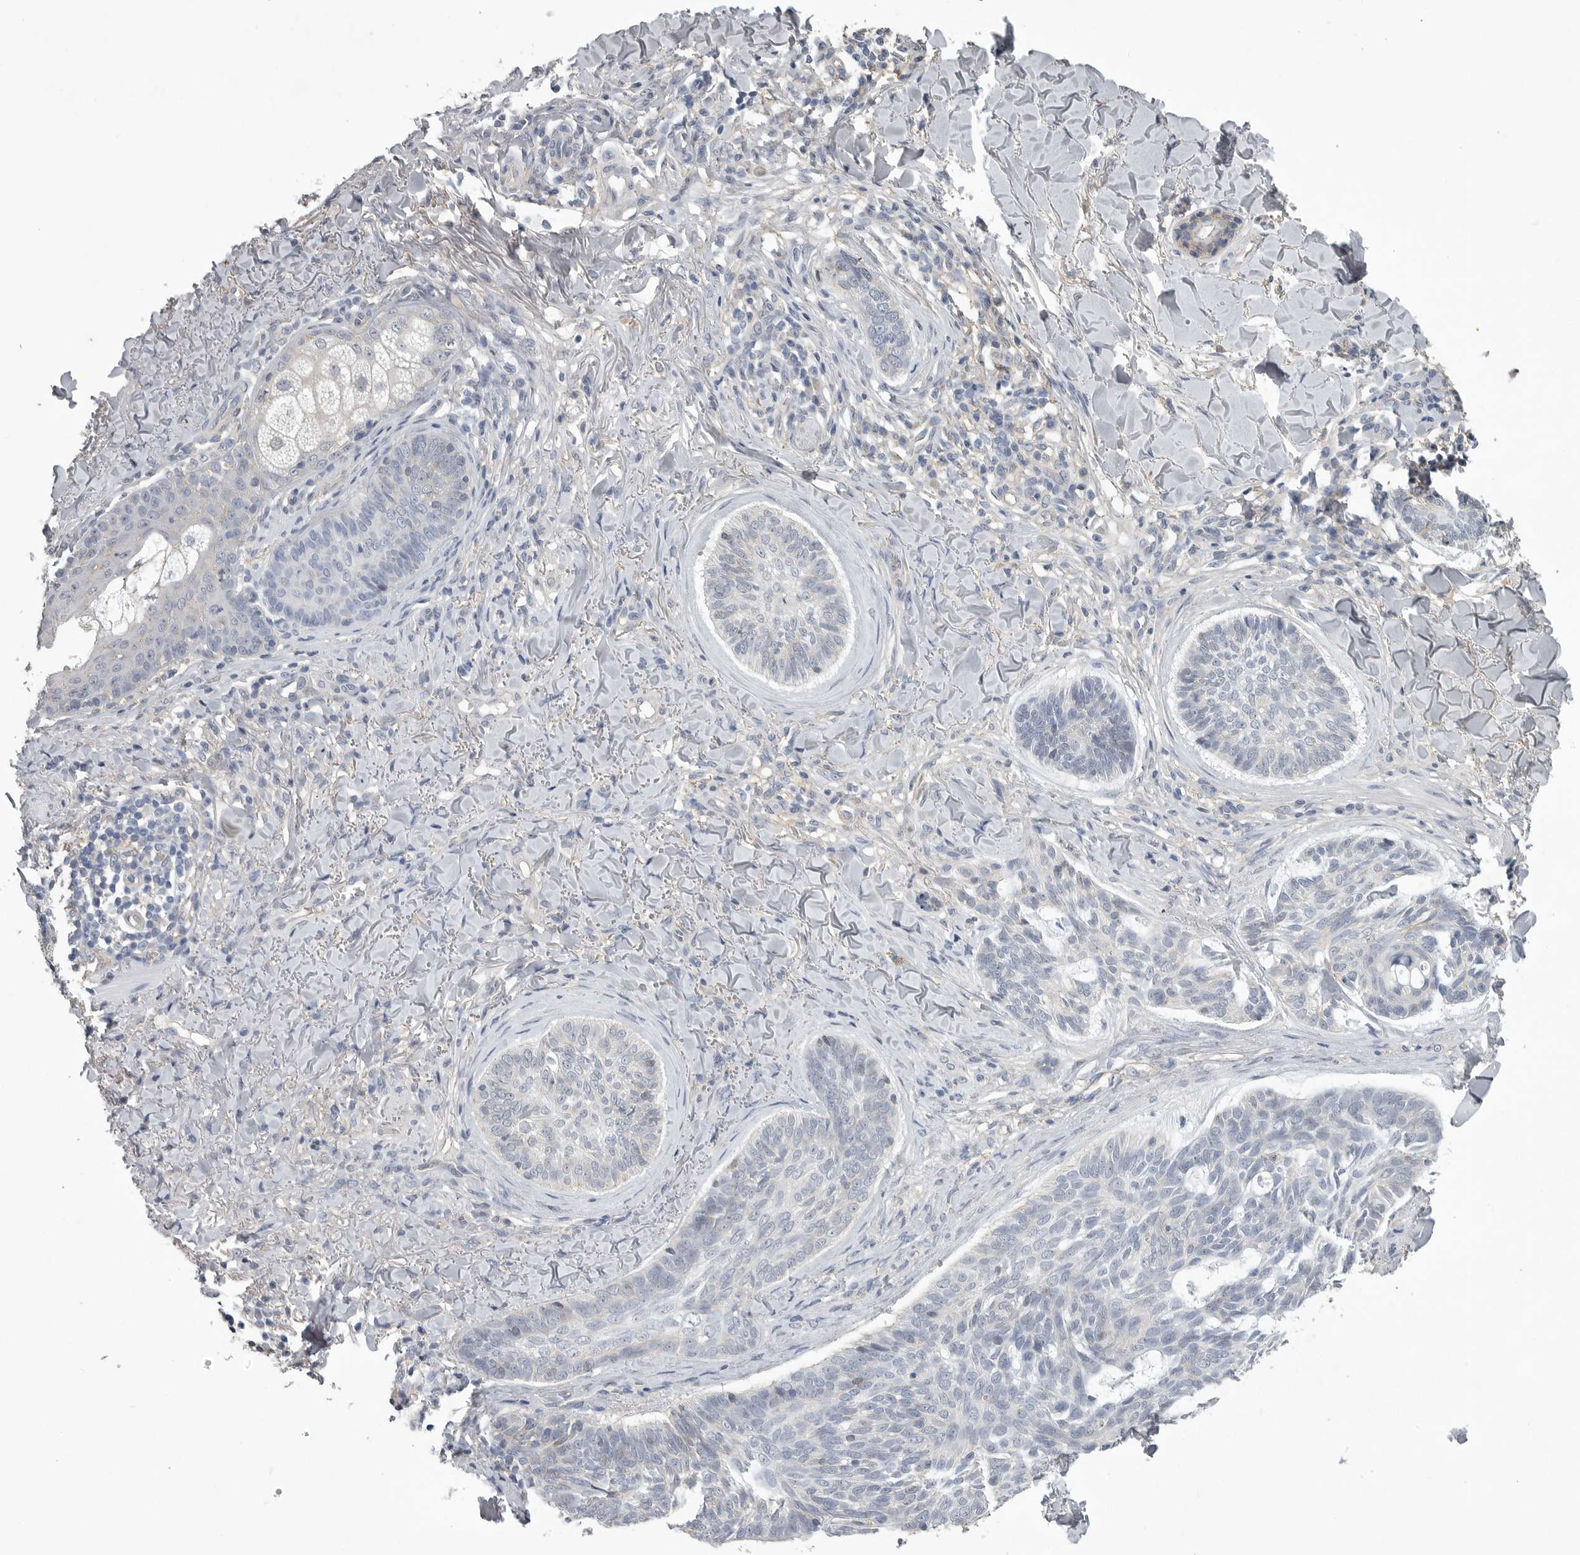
{"staining": {"intensity": "negative", "quantity": "none", "location": "none"}, "tissue": "skin cancer", "cell_type": "Tumor cells", "image_type": "cancer", "snomed": [{"axis": "morphology", "description": "Basal cell carcinoma"}, {"axis": "topography", "description": "Skin"}], "caption": "Immunohistochemistry (IHC) of human skin cancer exhibits no positivity in tumor cells.", "gene": "NECTIN2", "patient": {"sex": "male", "age": 43}}